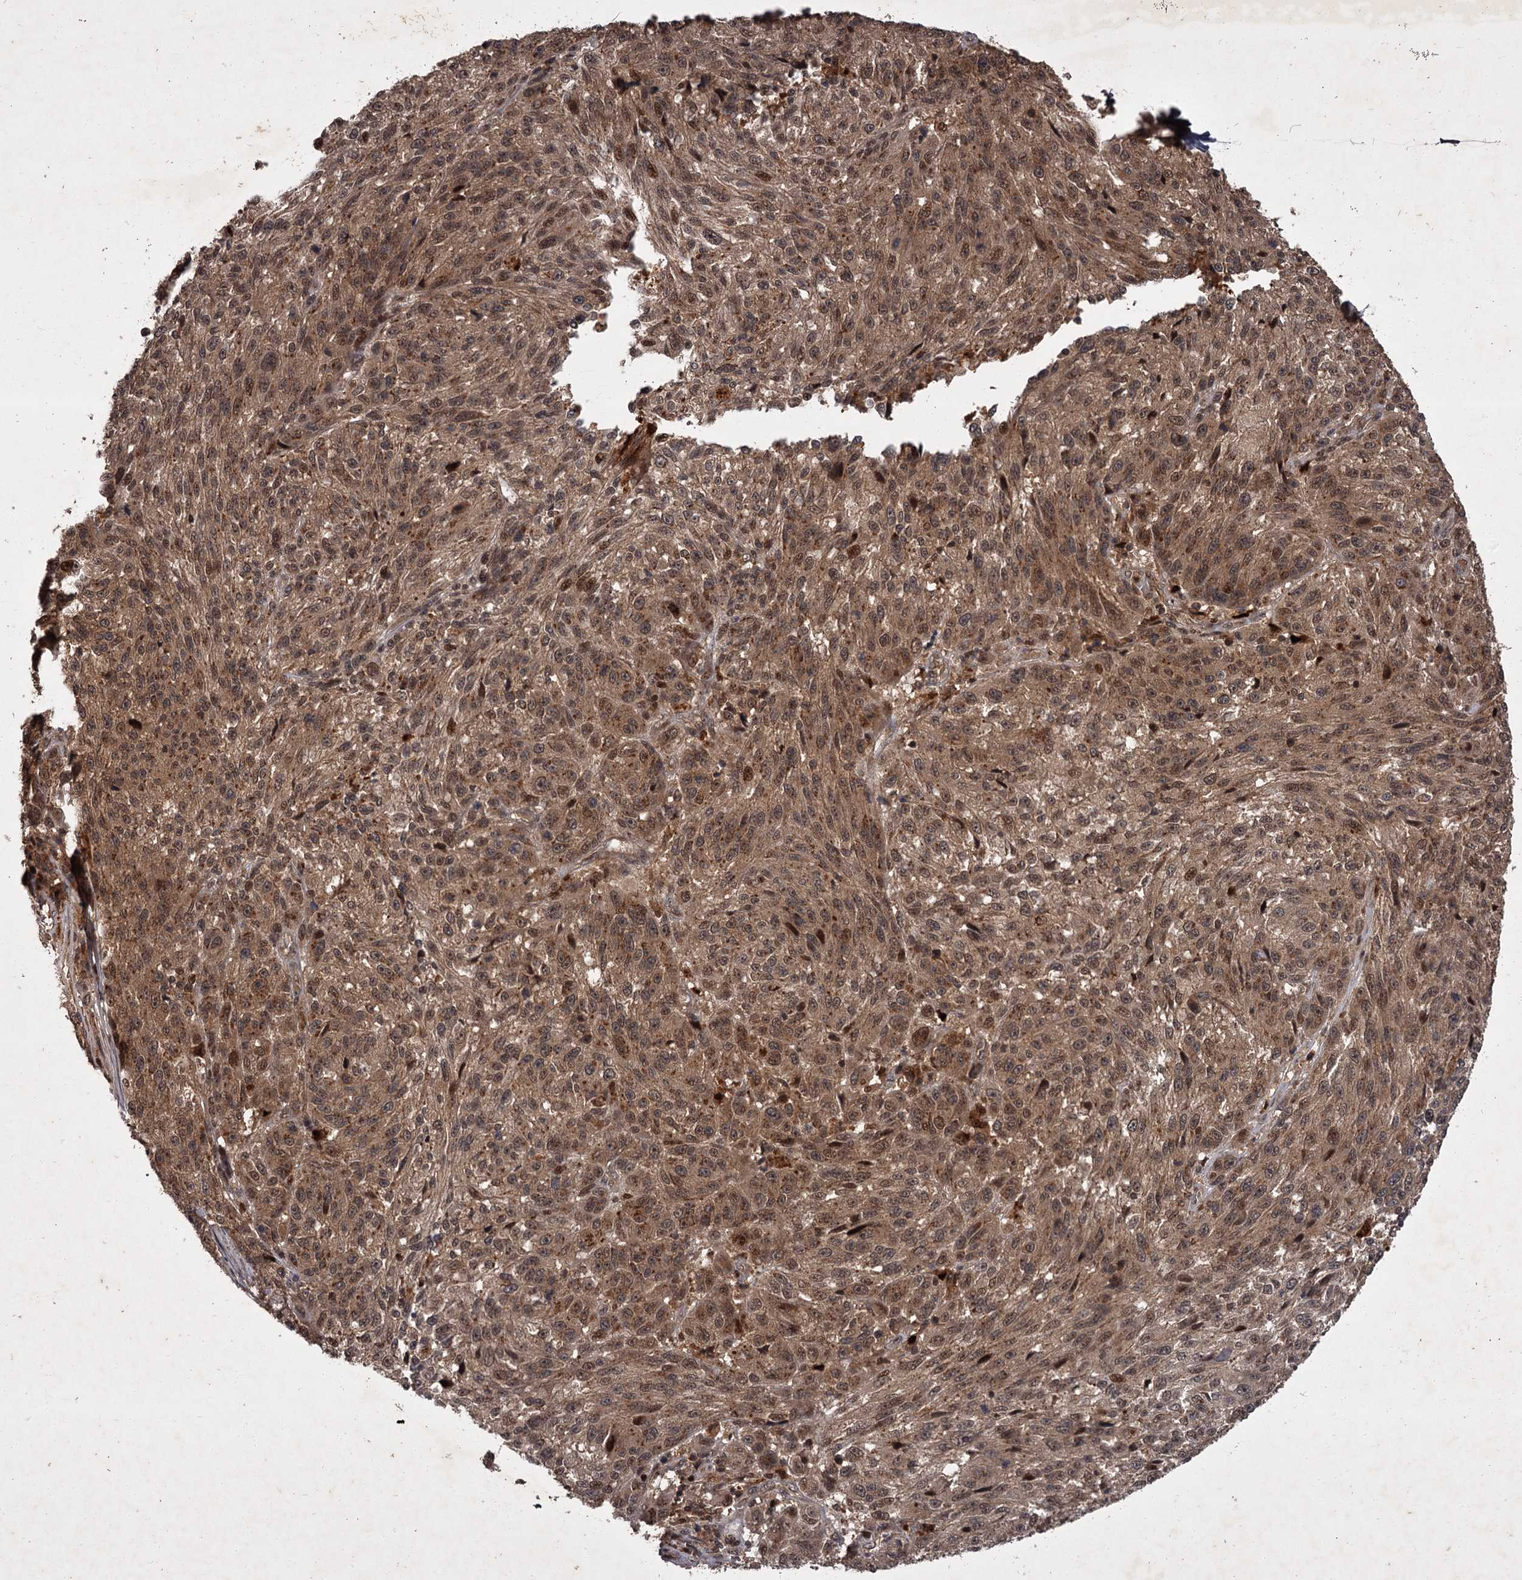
{"staining": {"intensity": "moderate", "quantity": ">75%", "location": "cytoplasmic/membranous"}, "tissue": "melanoma", "cell_type": "Tumor cells", "image_type": "cancer", "snomed": [{"axis": "morphology", "description": "Malignant melanoma, NOS"}, {"axis": "topography", "description": "Skin"}], "caption": "Immunohistochemical staining of human melanoma shows moderate cytoplasmic/membranous protein expression in about >75% of tumor cells.", "gene": "TBC1D23", "patient": {"sex": "male", "age": 53}}